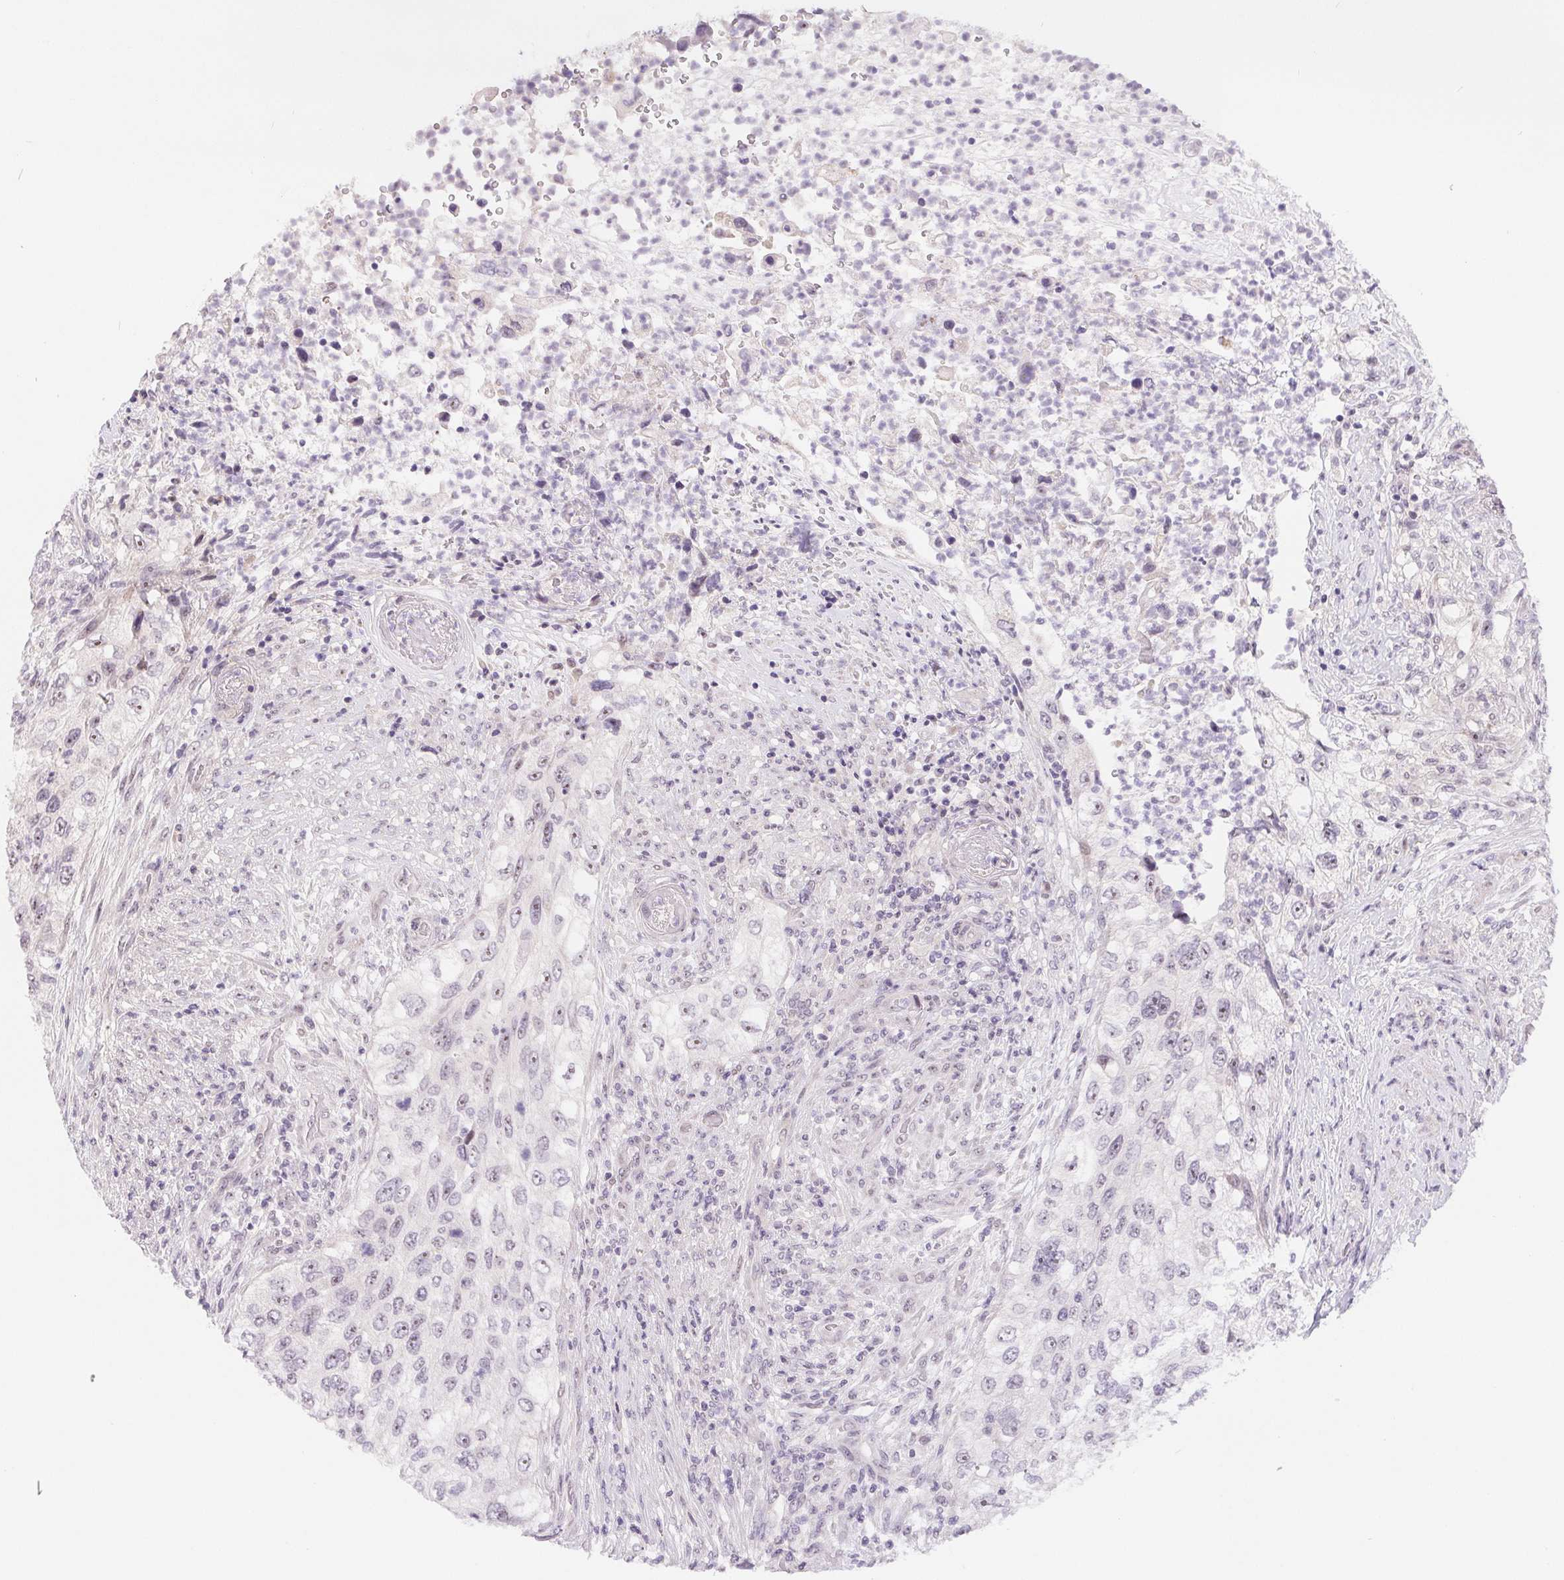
{"staining": {"intensity": "negative", "quantity": "none", "location": "none"}, "tissue": "urothelial cancer", "cell_type": "Tumor cells", "image_type": "cancer", "snomed": [{"axis": "morphology", "description": "Urothelial carcinoma, High grade"}, {"axis": "topography", "description": "Urinary bladder"}], "caption": "High power microscopy image of an immunohistochemistry image of high-grade urothelial carcinoma, revealing no significant expression in tumor cells.", "gene": "LCA5L", "patient": {"sex": "female", "age": 60}}